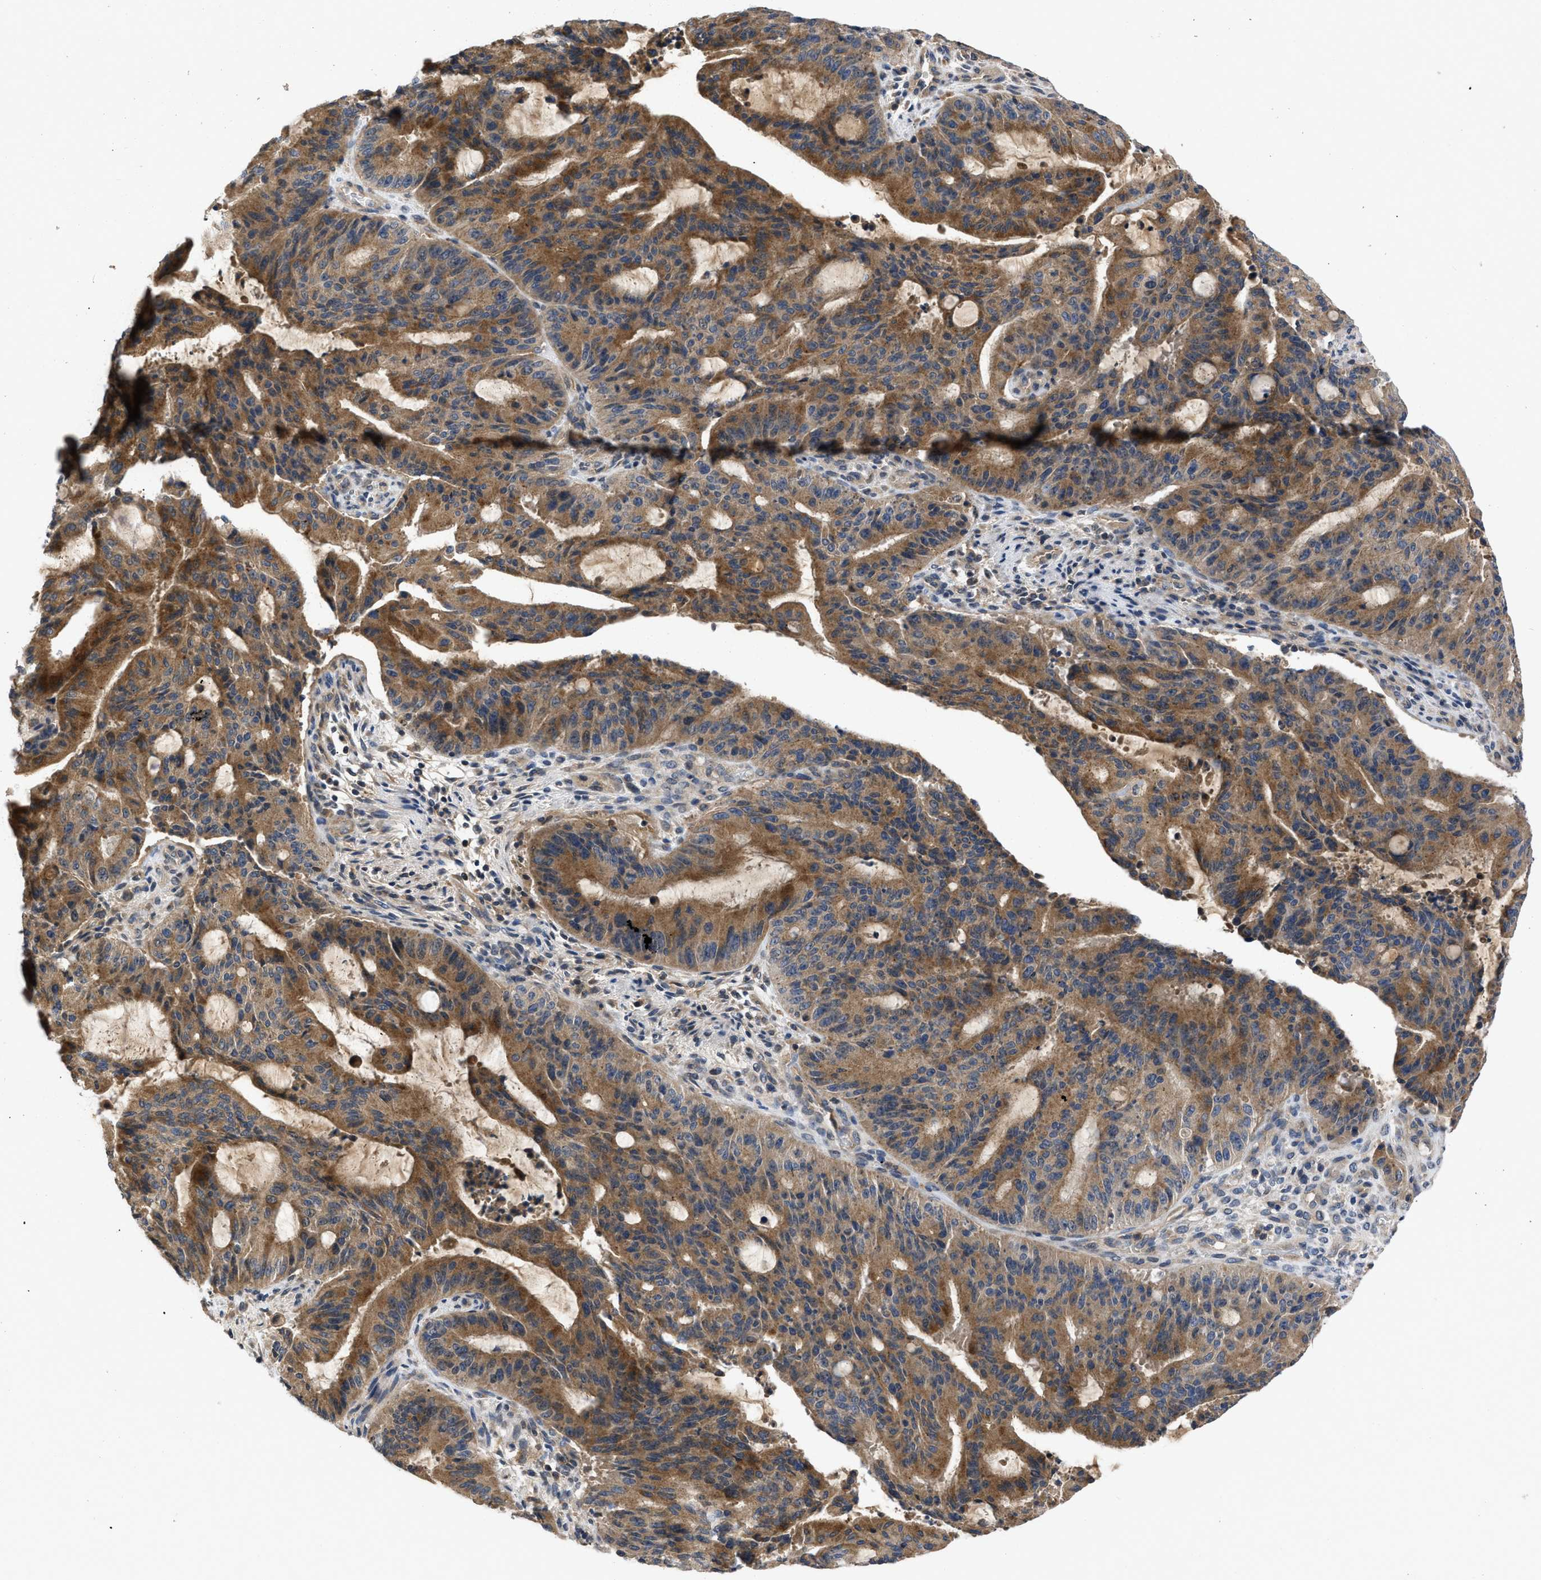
{"staining": {"intensity": "moderate", "quantity": ">75%", "location": "cytoplasmic/membranous"}, "tissue": "liver cancer", "cell_type": "Tumor cells", "image_type": "cancer", "snomed": [{"axis": "morphology", "description": "Normal tissue, NOS"}, {"axis": "morphology", "description": "Cholangiocarcinoma"}, {"axis": "topography", "description": "Liver"}, {"axis": "topography", "description": "Peripheral nerve tissue"}], "caption": "A micrograph of liver cancer (cholangiocarcinoma) stained for a protein displays moderate cytoplasmic/membranous brown staining in tumor cells.", "gene": "VPS4A", "patient": {"sex": "female", "age": 73}}